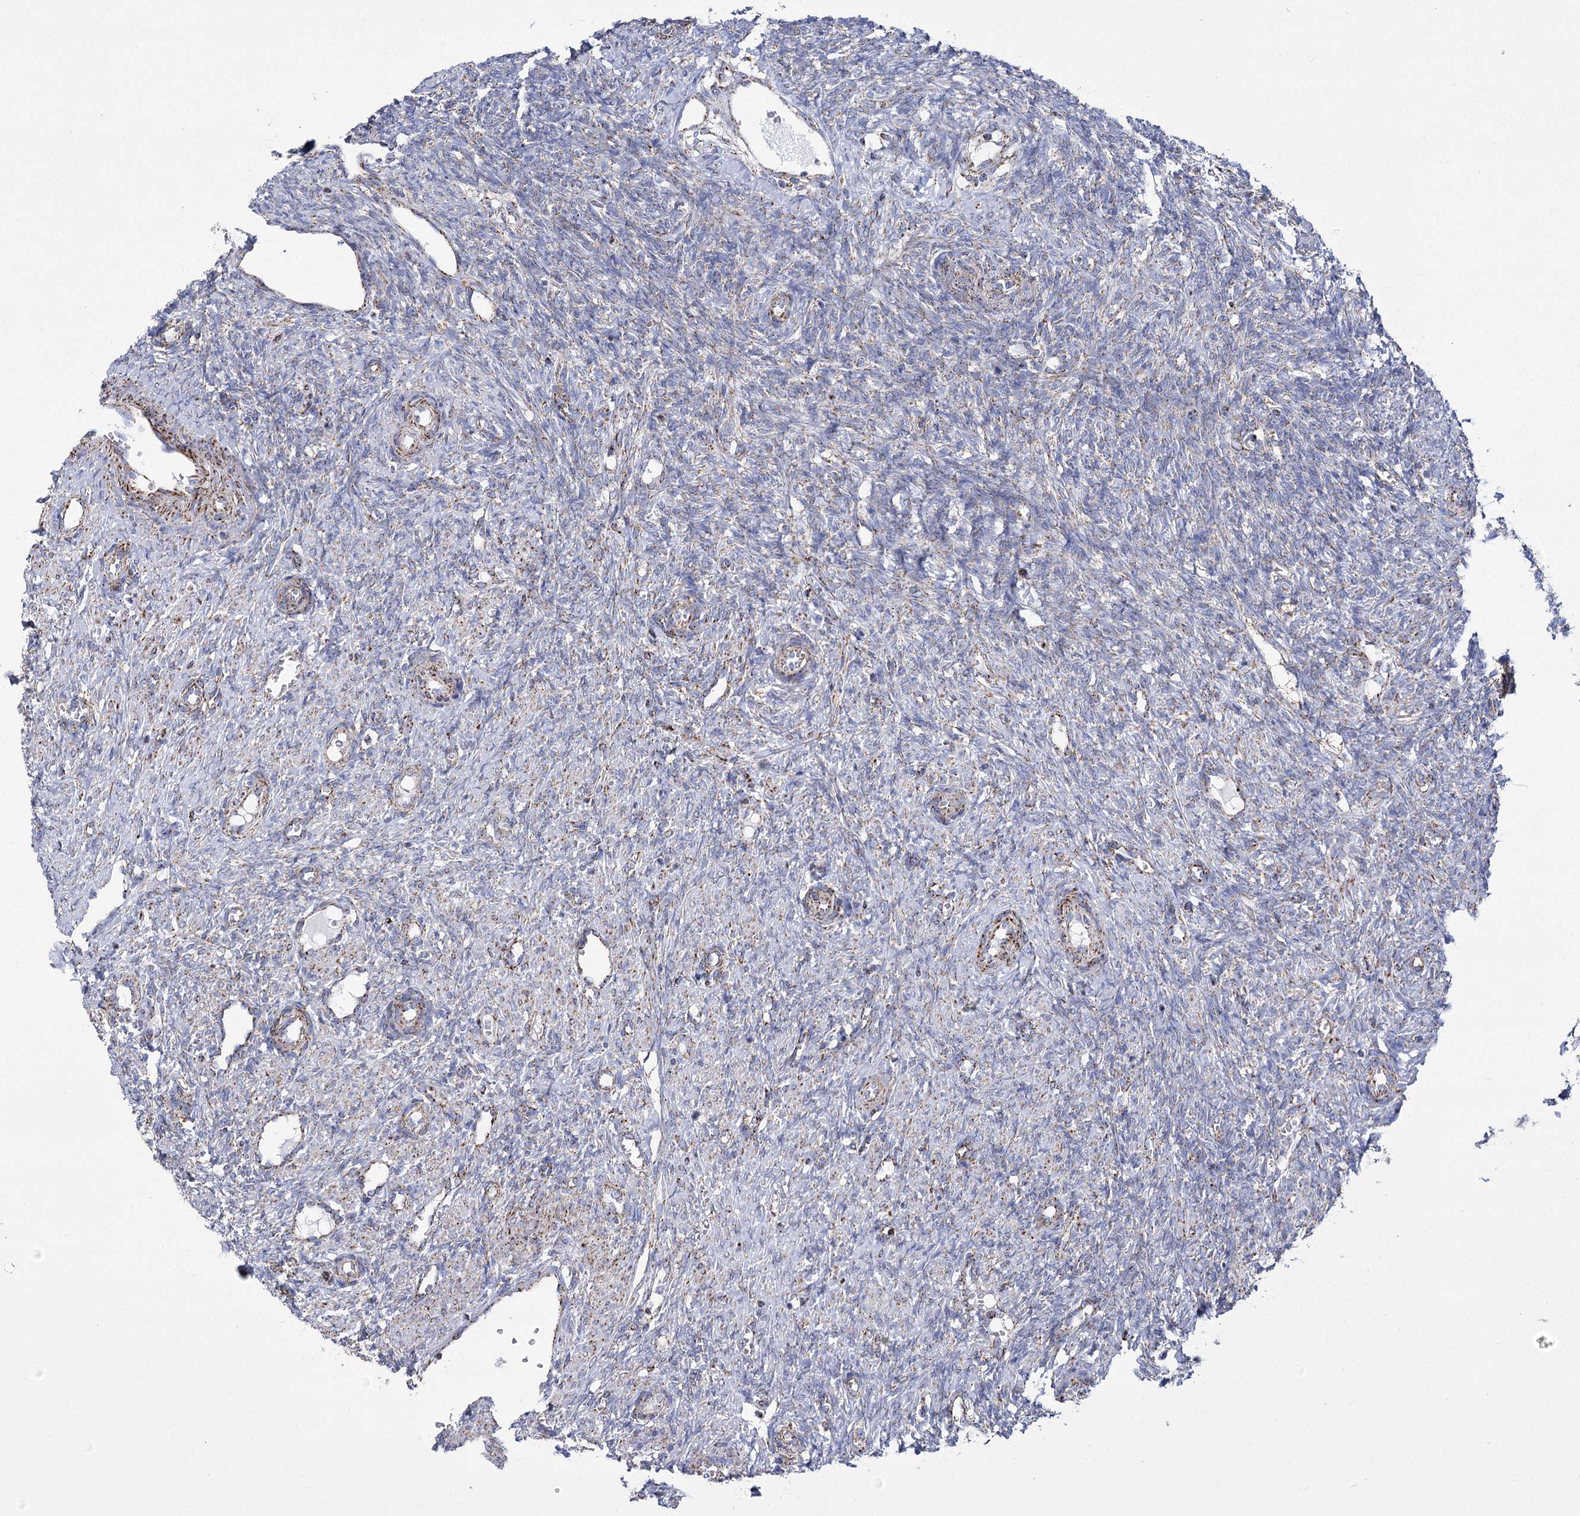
{"staining": {"intensity": "moderate", "quantity": "<25%", "location": "cytoplasmic/membranous"}, "tissue": "ovary", "cell_type": "Ovarian stroma cells", "image_type": "normal", "snomed": [{"axis": "morphology", "description": "Normal tissue, NOS"}, {"axis": "topography", "description": "Ovary"}], "caption": "A photomicrograph showing moderate cytoplasmic/membranous positivity in approximately <25% of ovarian stroma cells in benign ovary, as visualized by brown immunohistochemical staining.", "gene": "PDHB", "patient": {"sex": "female", "age": 41}}